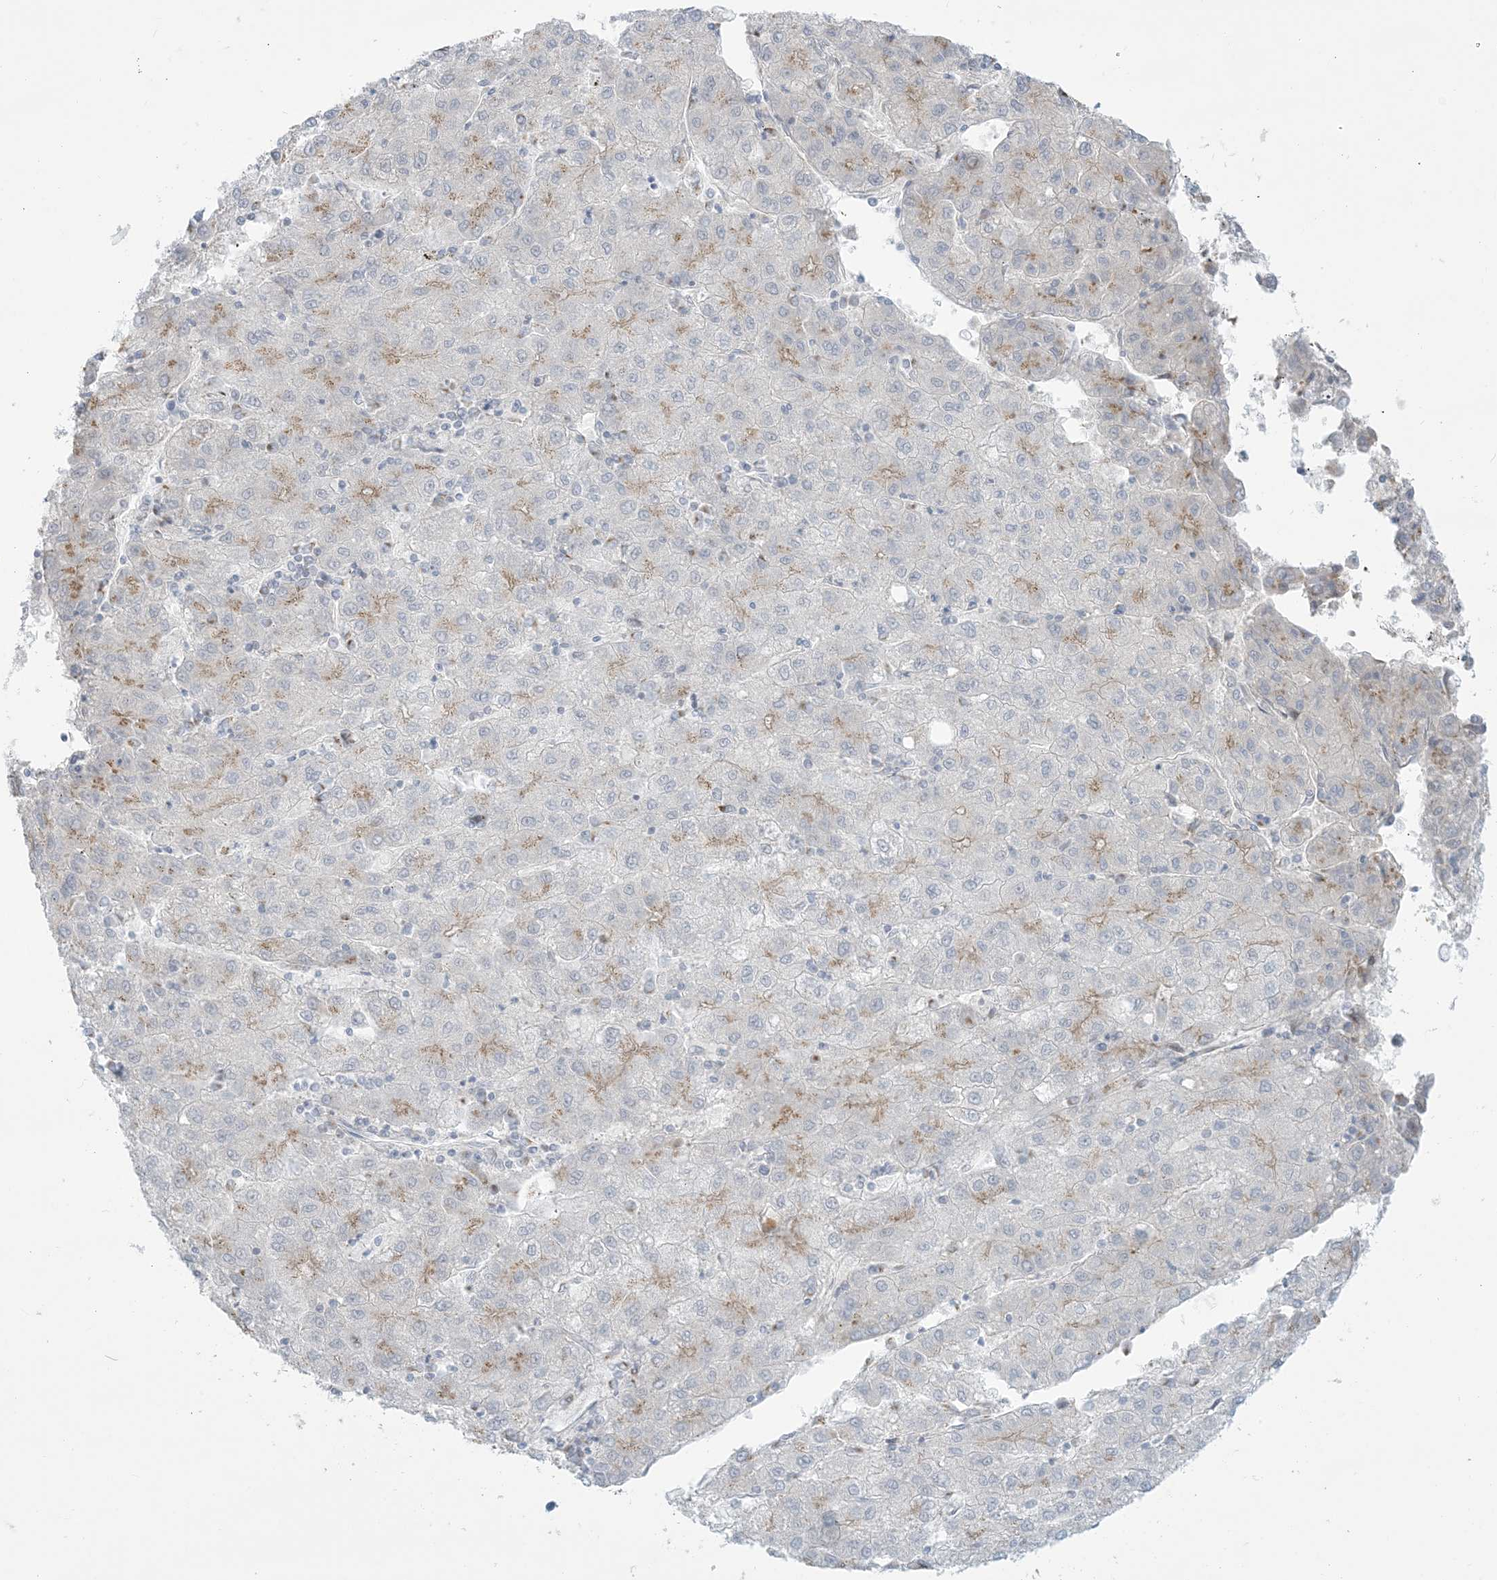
{"staining": {"intensity": "weak", "quantity": "<25%", "location": "cytoplasmic/membranous"}, "tissue": "liver cancer", "cell_type": "Tumor cells", "image_type": "cancer", "snomed": [{"axis": "morphology", "description": "Carcinoma, Hepatocellular, NOS"}, {"axis": "topography", "description": "Liver"}], "caption": "This is an IHC image of human hepatocellular carcinoma (liver). There is no expression in tumor cells.", "gene": "AFTPH", "patient": {"sex": "male", "age": 72}}